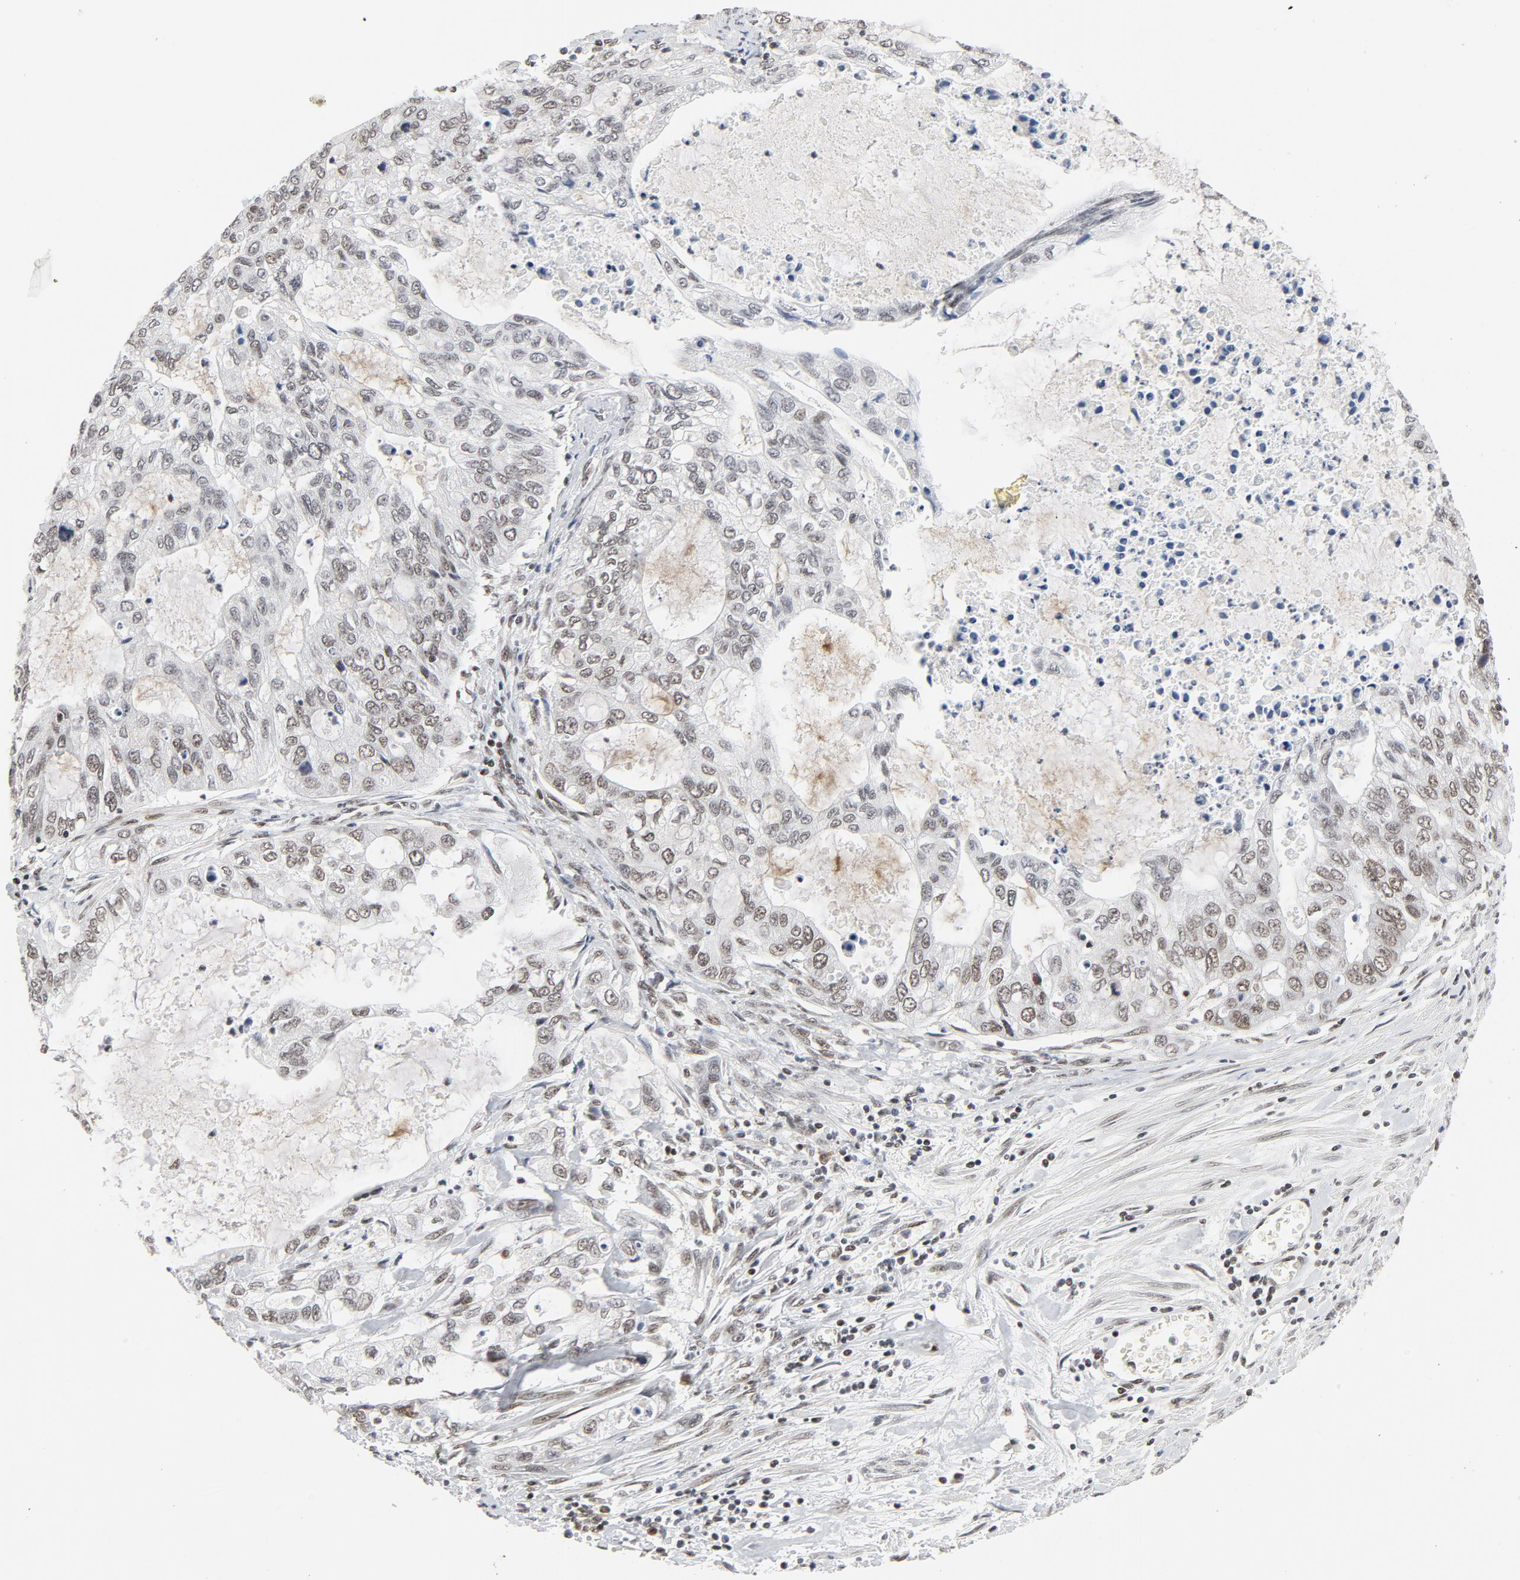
{"staining": {"intensity": "moderate", "quantity": ">75%", "location": "nuclear"}, "tissue": "stomach cancer", "cell_type": "Tumor cells", "image_type": "cancer", "snomed": [{"axis": "morphology", "description": "Adenocarcinoma, NOS"}, {"axis": "topography", "description": "Stomach, upper"}], "caption": "About >75% of tumor cells in stomach adenocarcinoma show moderate nuclear protein expression as visualized by brown immunohistochemical staining.", "gene": "ERCC1", "patient": {"sex": "female", "age": 52}}